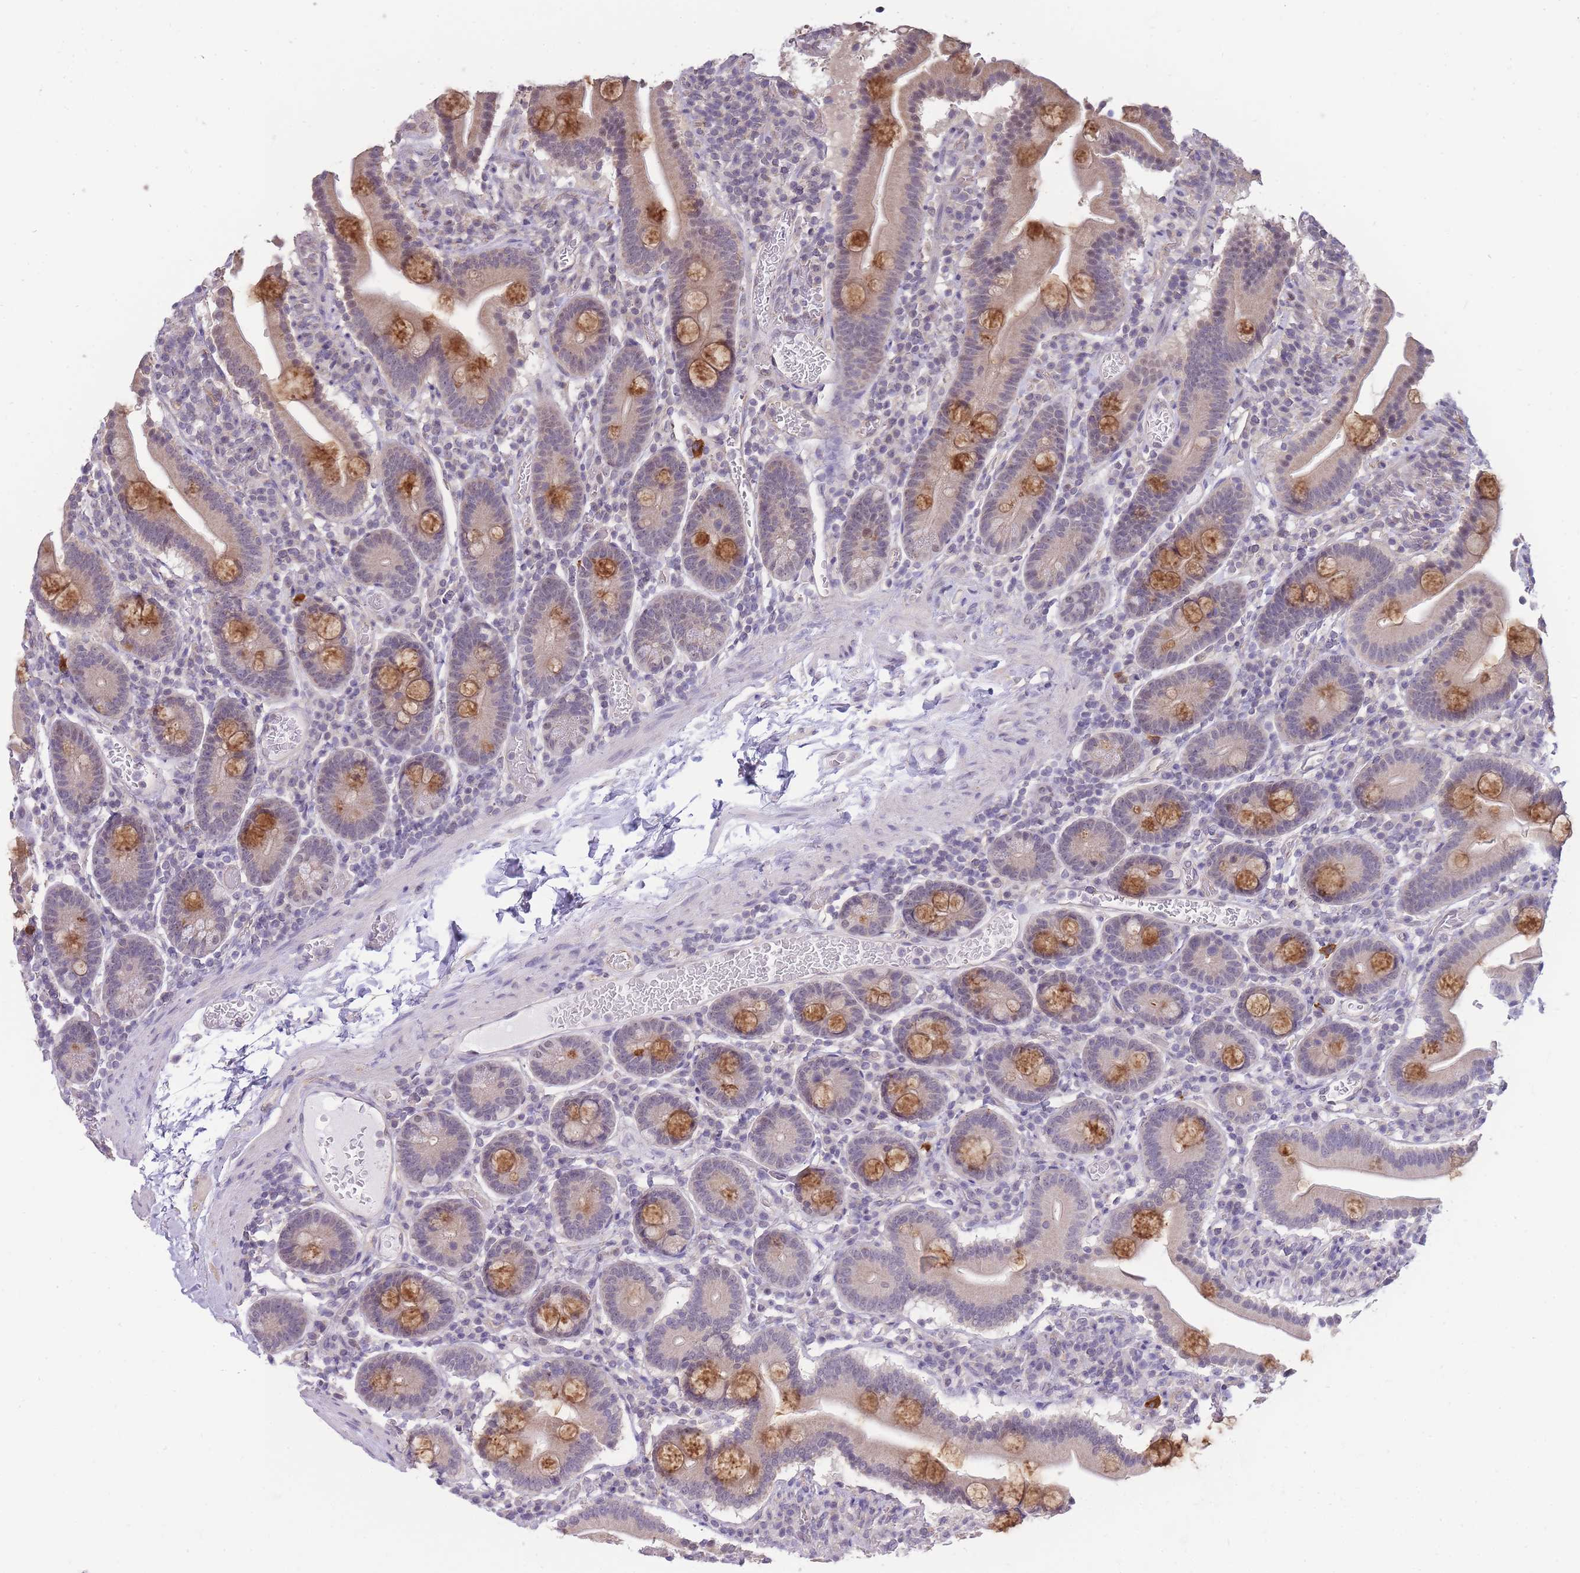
{"staining": {"intensity": "moderate", "quantity": "25%-75%", "location": "cytoplasmic/membranous"}, "tissue": "duodenum", "cell_type": "Glandular cells", "image_type": "normal", "snomed": [{"axis": "morphology", "description": "Normal tissue, NOS"}, {"axis": "topography", "description": "Duodenum"}], "caption": "Immunohistochemical staining of unremarkable duodenum reveals medium levels of moderate cytoplasmic/membranous positivity in approximately 25%-75% of glandular cells. Nuclei are stained in blue.", "gene": "C19orf25", "patient": {"sex": "male", "age": 55}}